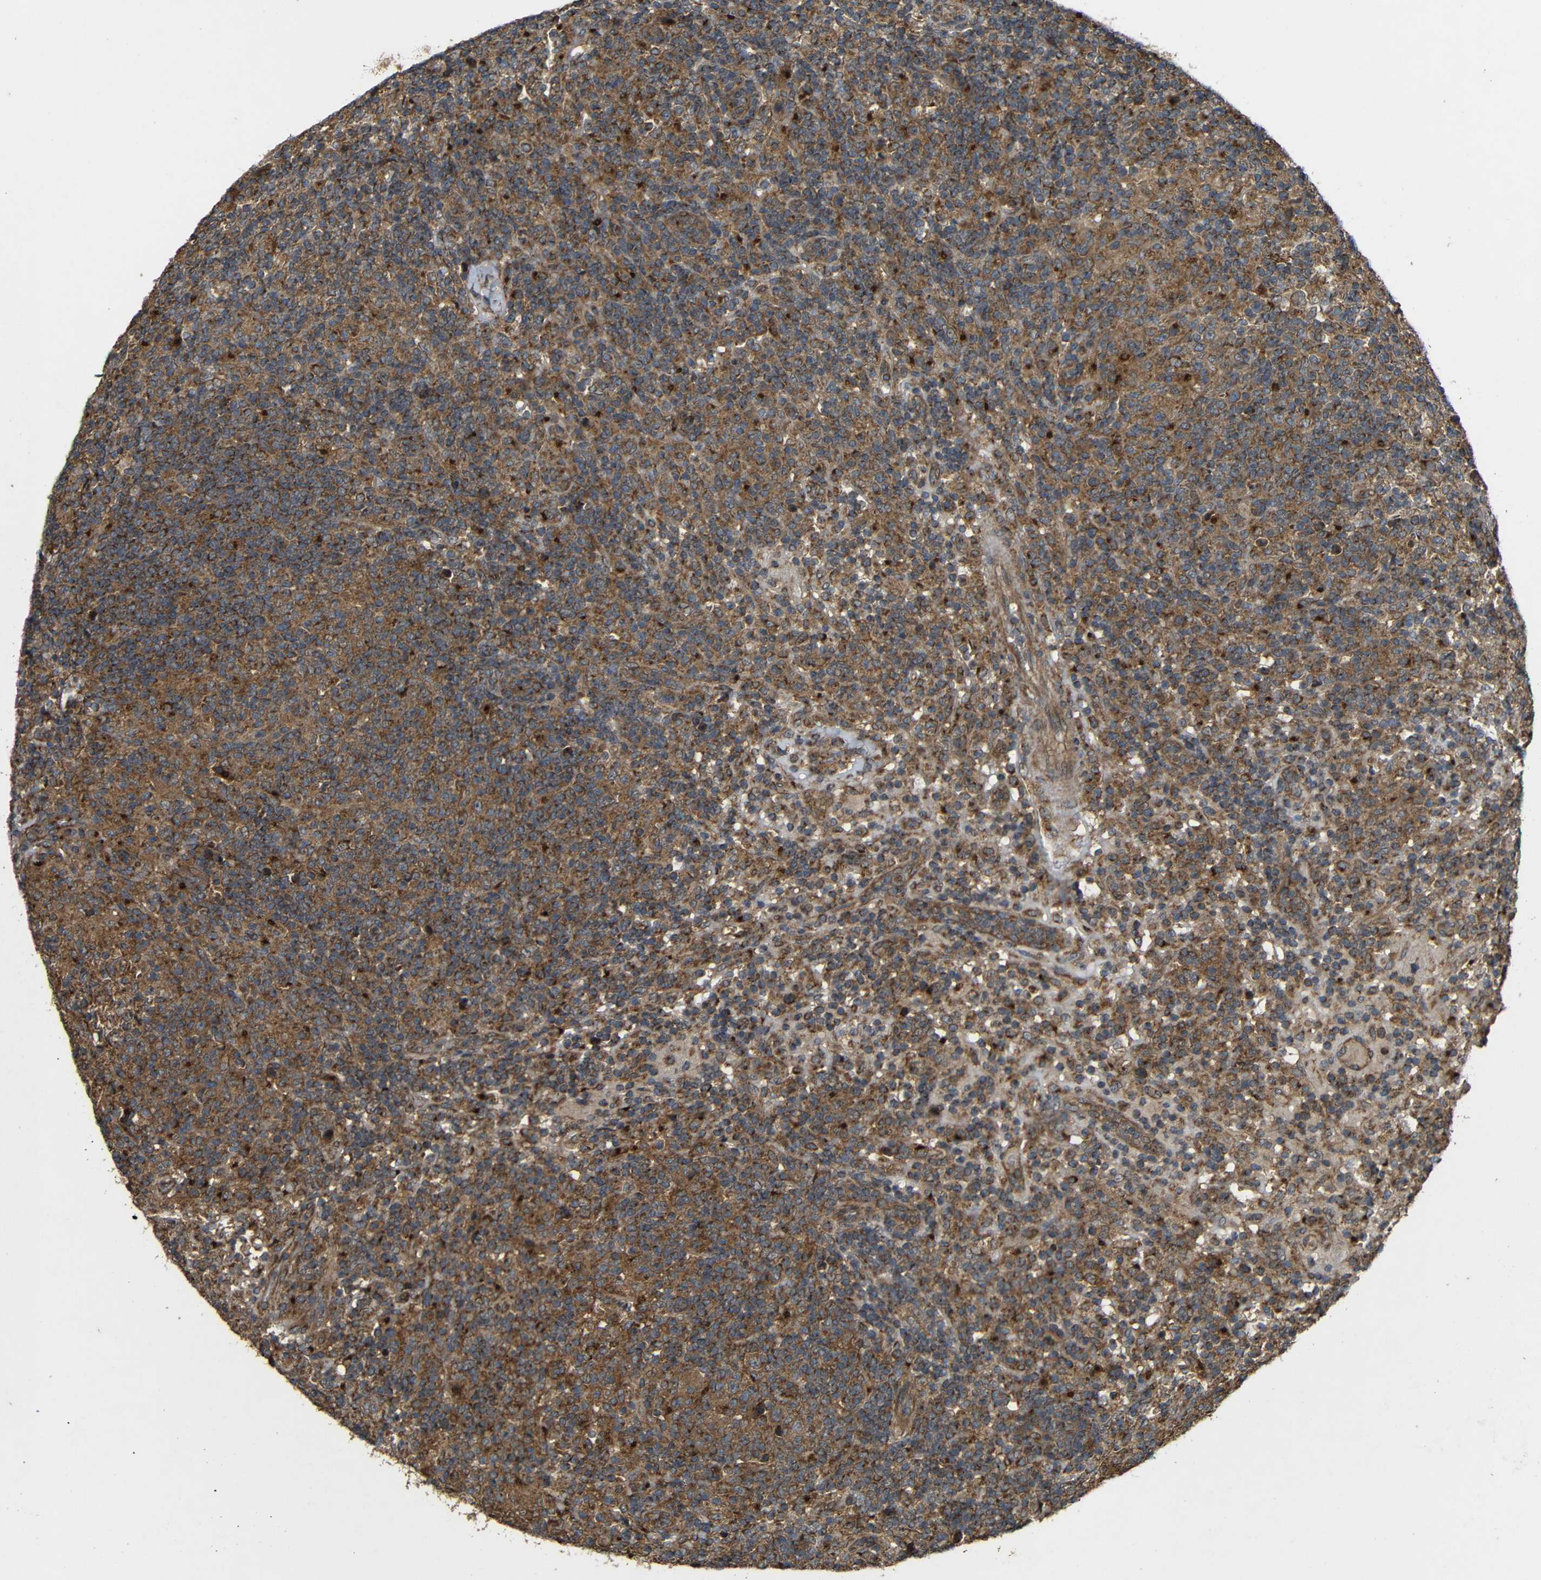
{"staining": {"intensity": "strong", "quantity": ">75%", "location": "cytoplasmic/membranous"}, "tissue": "lymphoma", "cell_type": "Tumor cells", "image_type": "cancer", "snomed": [{"axis": "morphology", "description": "Hodgkin's disease, NOS"}, {"axis": "topography", "description": "Lymph node"}], "caption": "Immunohistochemistry image of lymphoma stained for a protein (brown), which reveals high levels of strong cytoplasmic/membranous positivity in about >75% of tumor cells.", "gene": "C1GALT1", "patient": {"sex": "male", "age": 70}}